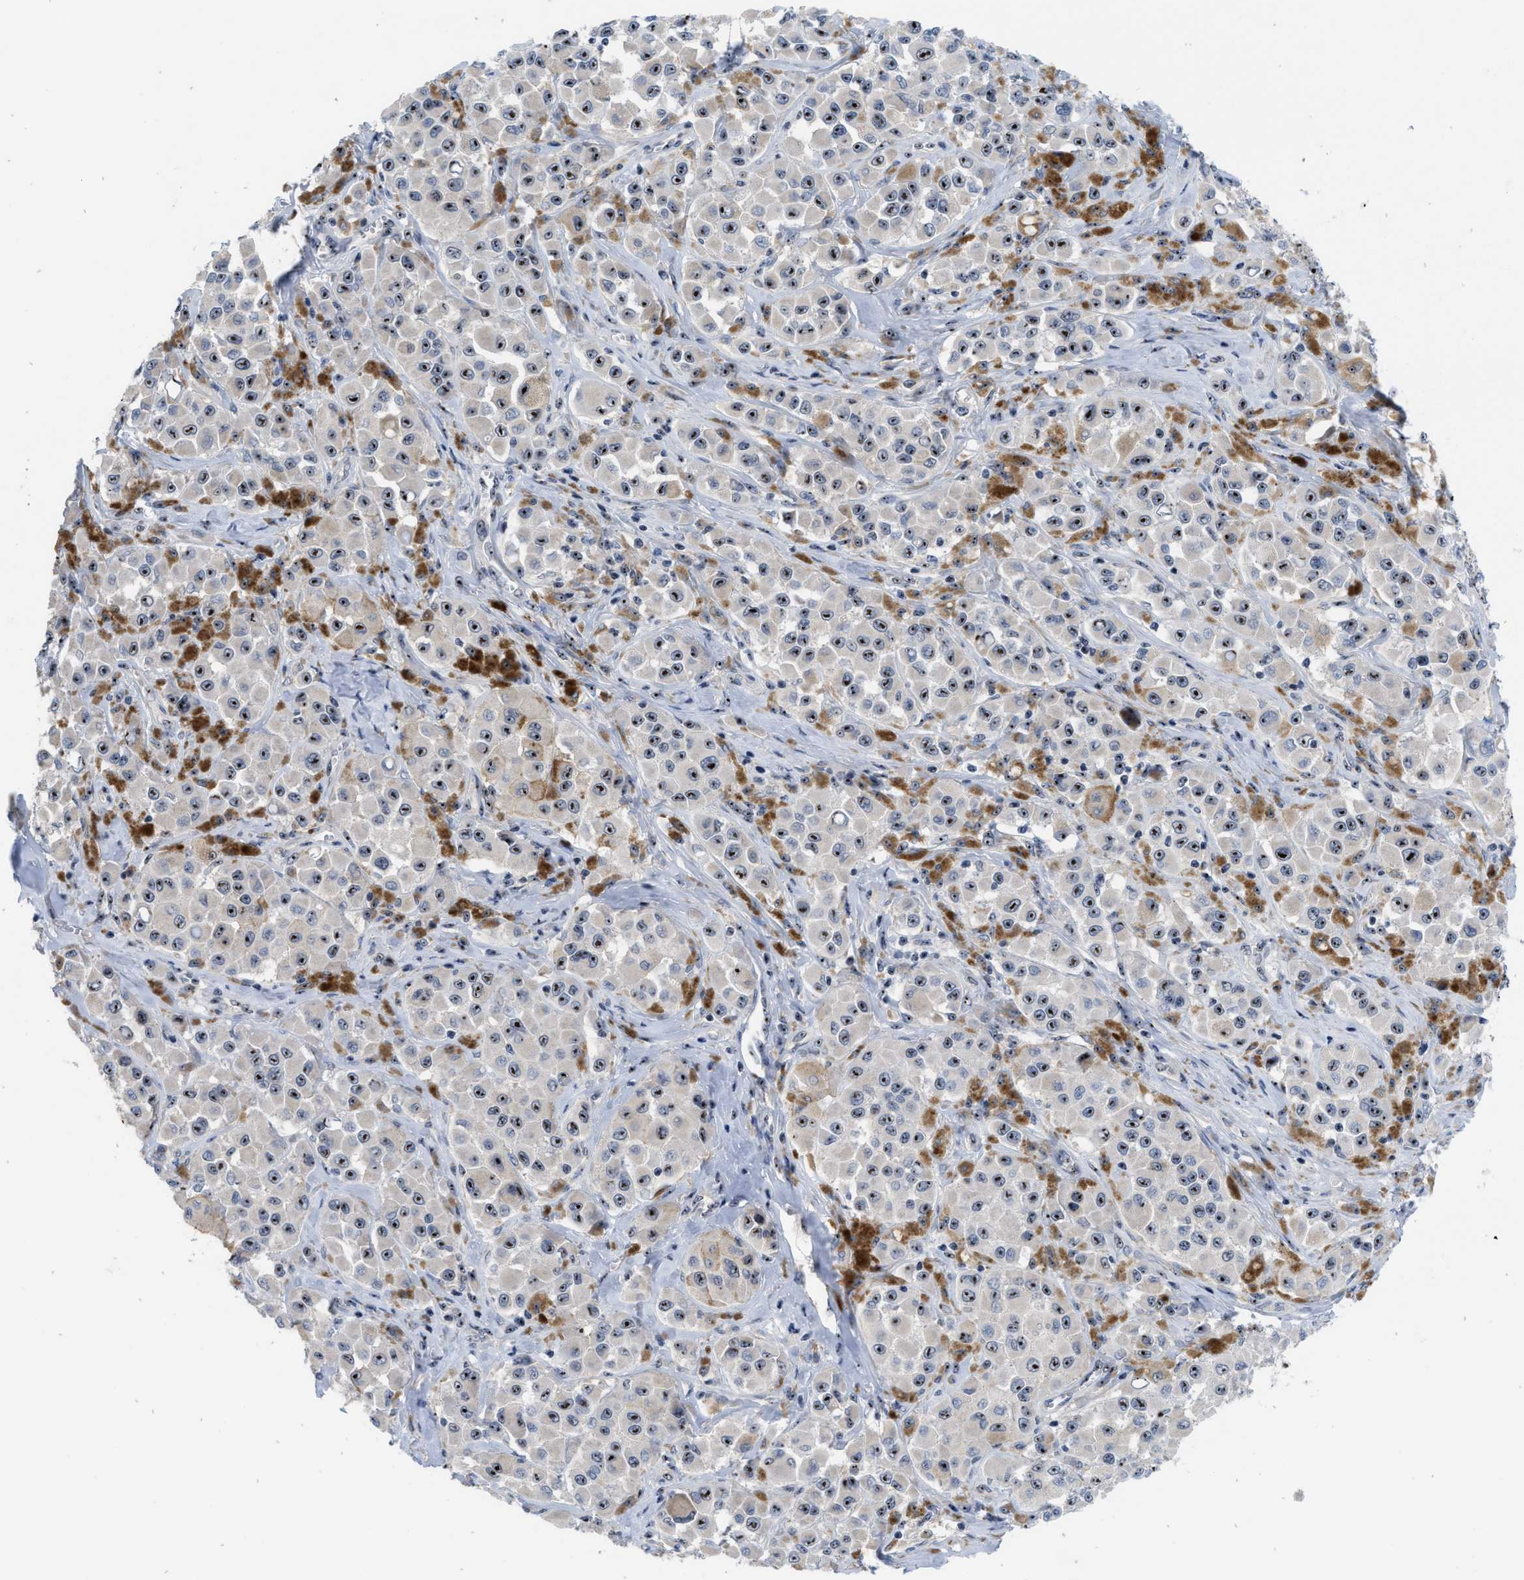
{"staining": {"intensity": "moderate", "quantity": ">75%", "location": "nuclear"}, "tissue": "melanoma", "cell_type": "Tumor cells", "image_type": "cancer", "snomed": [{"axis": "morphology", "description": "Malignant melanoma, NOS"}, {"axis": "topography", "description": "Skin"}], "caption": "A micrograph of malignant melanoma stained for a protein exhibits moderate nuclear brown staining in tumor cells.", "gene": "NOP58", "patient": {"sex": "male", "age": 84}}